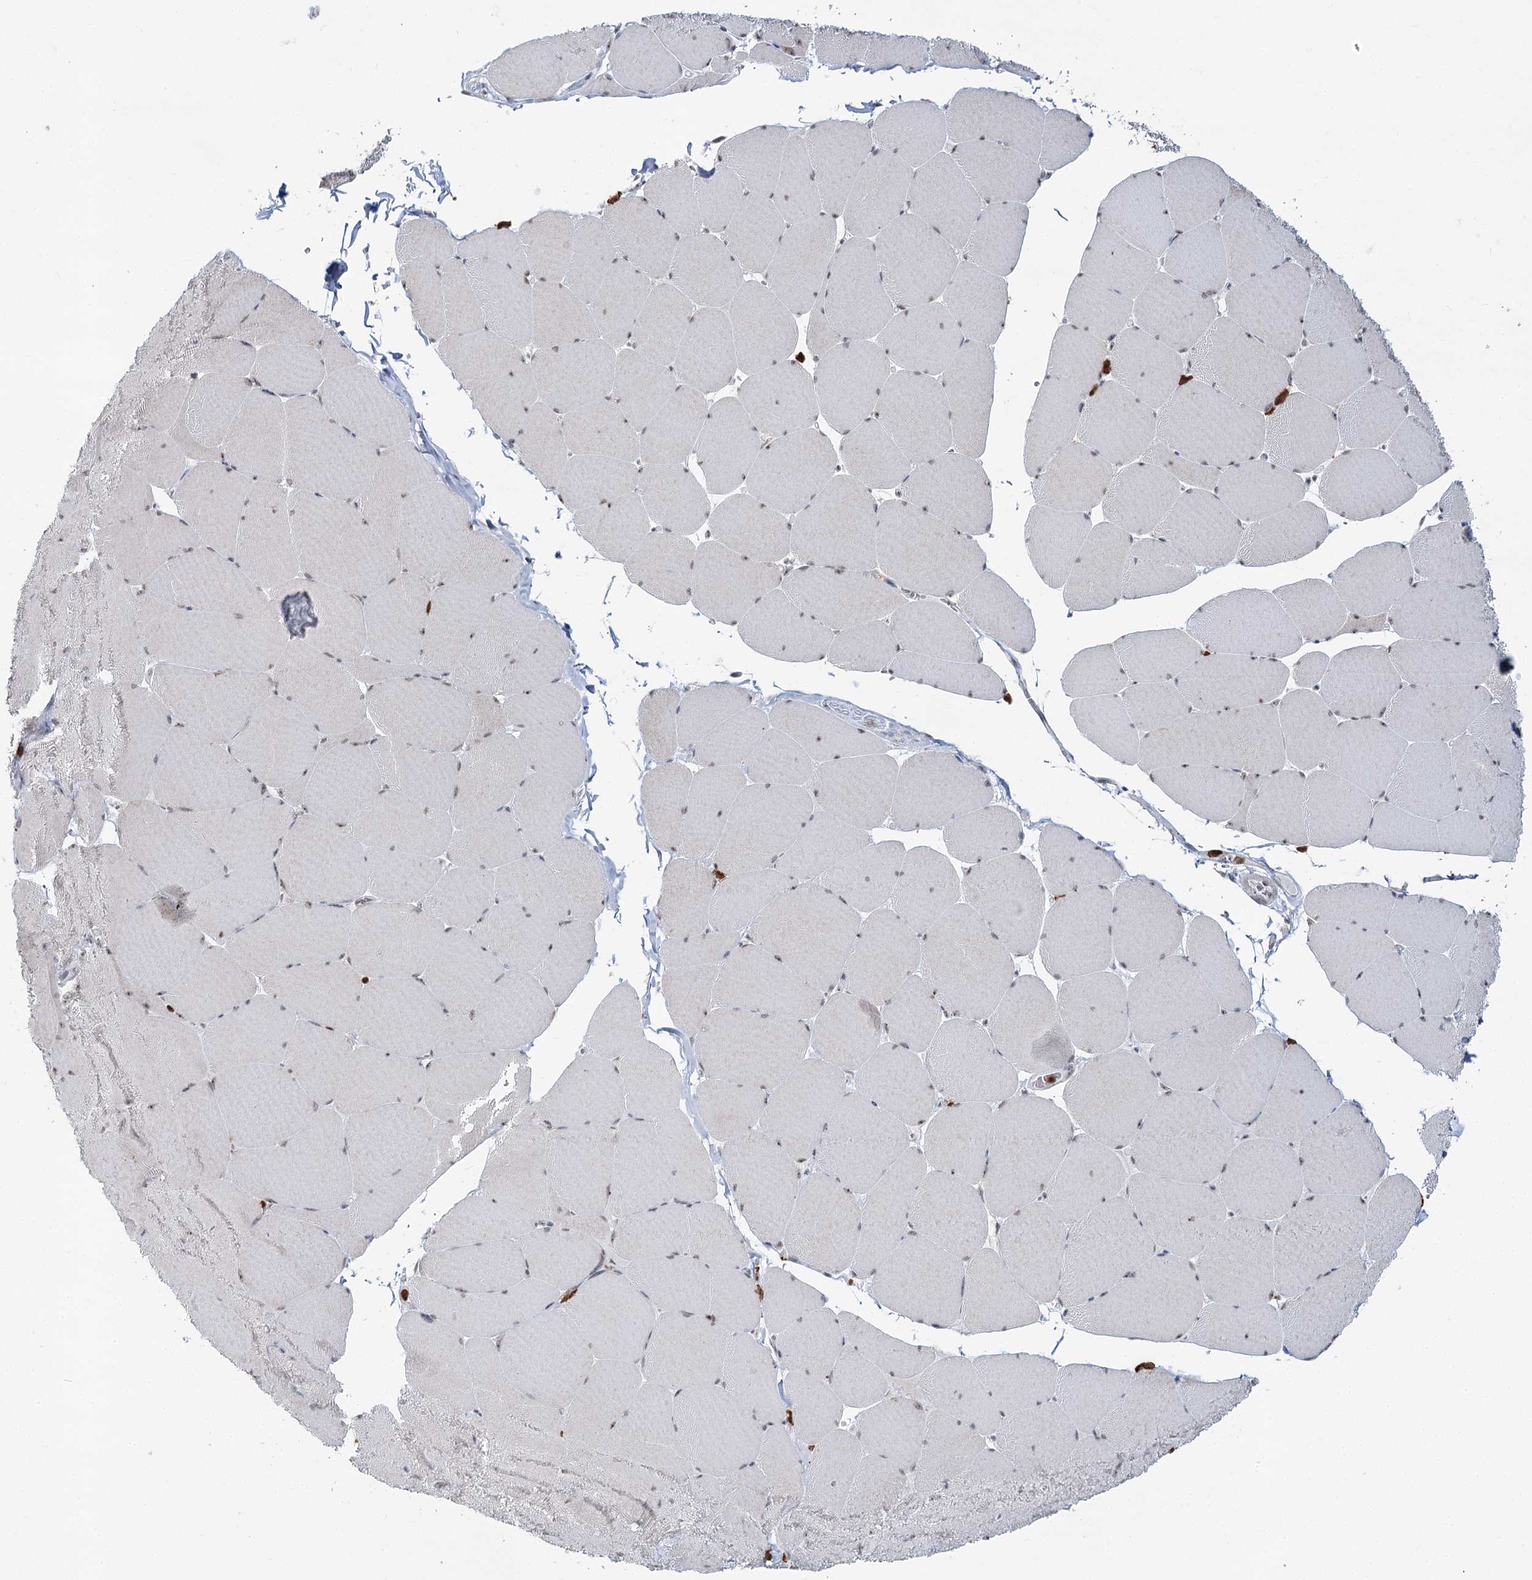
{"staining": {"intensity": "weak", "quantity": "25%-75%", "location": "cytoplasmic/membranous,nuclear"}, "tissue": "skeletal muscle", "cell_type": "Myocytes", "image_type": "normal", "snomed": [{"axis": "morphology", "description": "Normal tissue, NOS"}, {"axis": "topography", "description": "Skeletal muscle"}, {"axis": "topography", "description": "Head-Neck"}], "caption": "This histopathology image shows immunohistochemistry staining of benign skeletal muscle, with low weak cytoplasmic/membranous,nuclear expression in approximately 25%-75% of myocytes.", "gene": "ATAD1", "patient": {"sex": "male", "age": 66}}